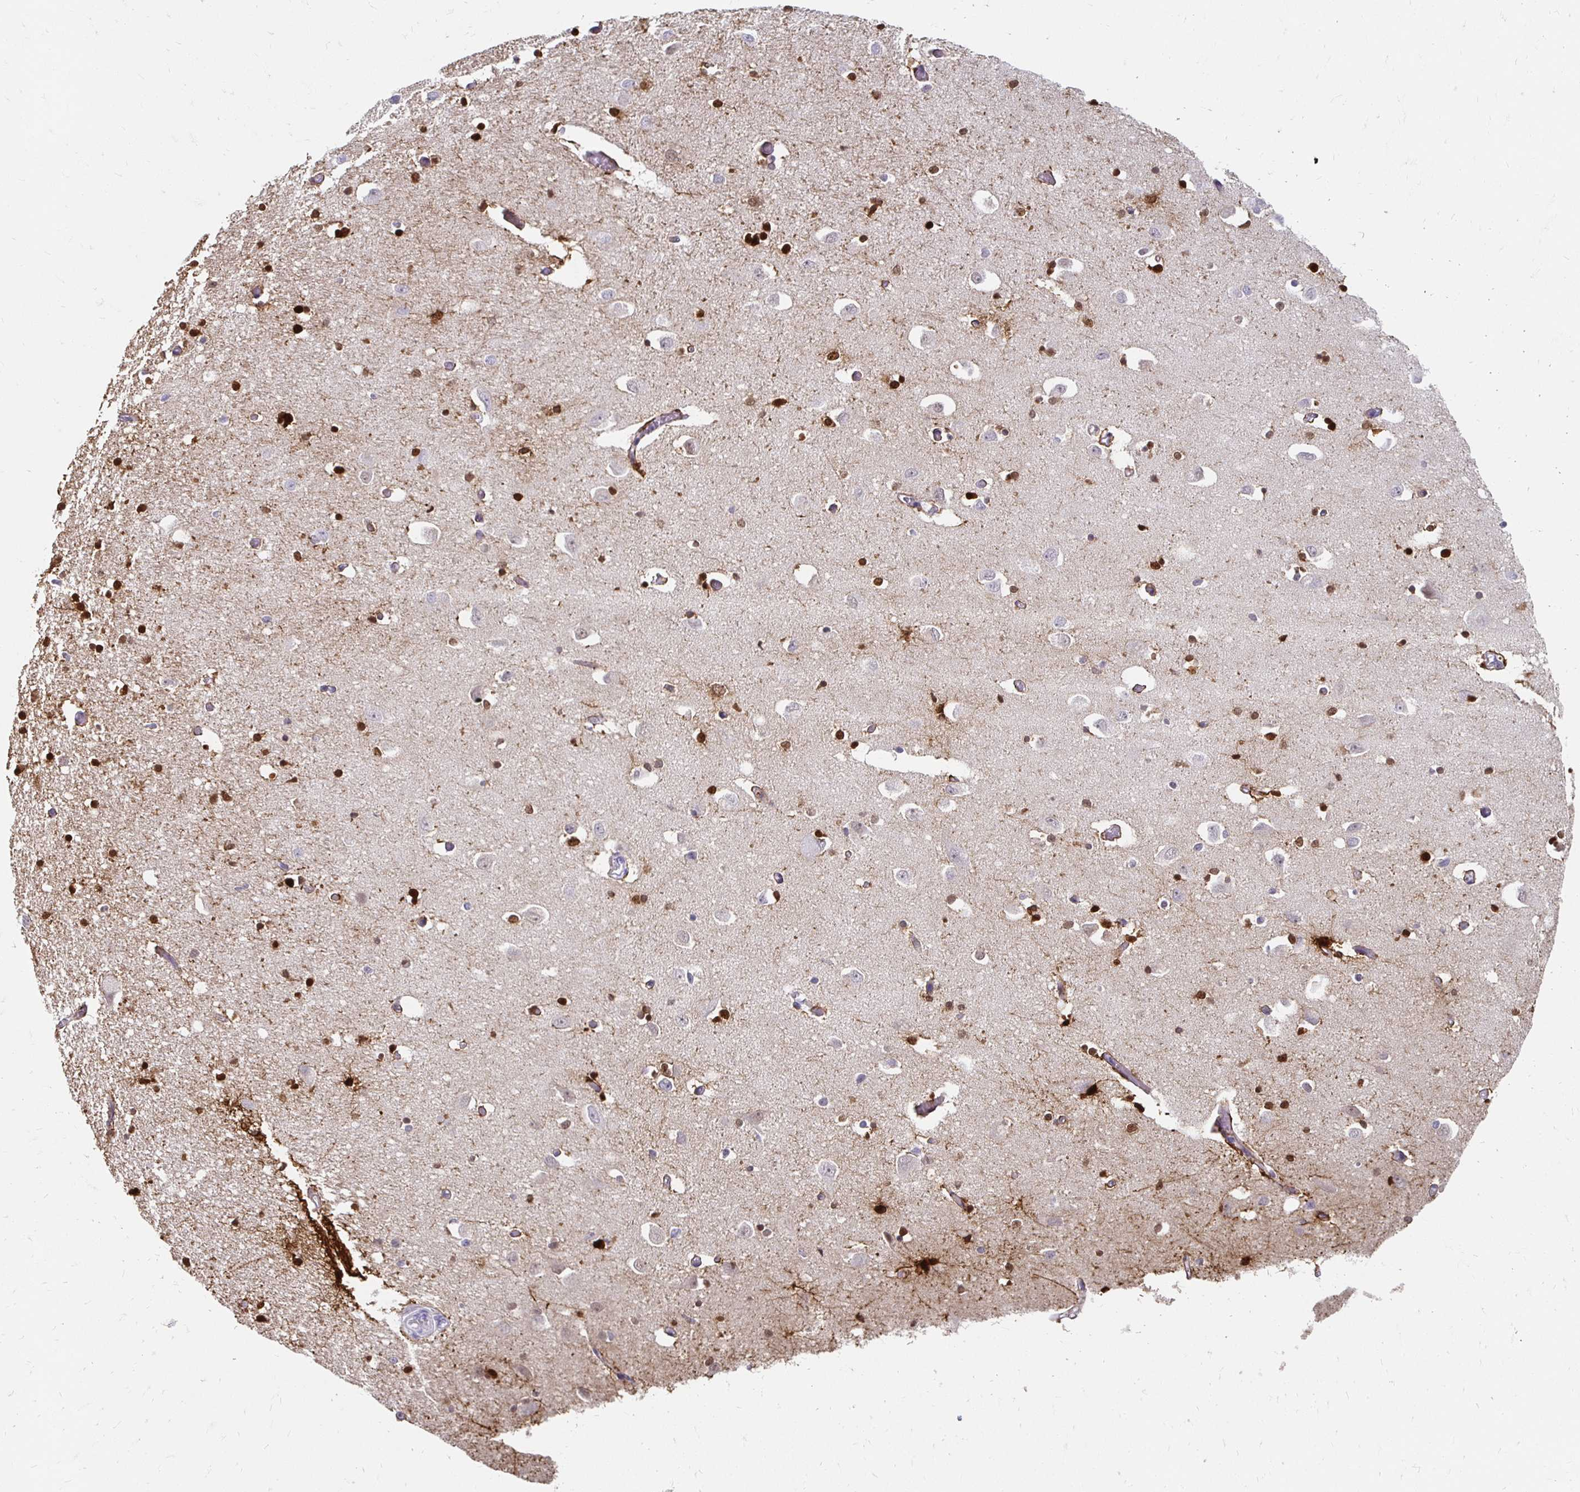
{"staining": {"intensity": "strong", "quantity": "25%-75%", "location": "cytoplasmic/membranous"}, "tissue": "caudate", "cell_type": "Glial cells", "image_type": "normal", "snomed": [{"axis": "morphology", "description": "Normal tissue, NOS"}, {"axis": "topography", "description": "Lateral ventricle wall"}, {"axis": "topography", "description": "Hippocampus"}], "caption": "IHC of unremarkable caudate shows high levels of strong cytoplasmic/membranous staining in about 25%-75% of glial cells.", "gene": "PADI2", "patient": {"sex": "female", "age": 63}}